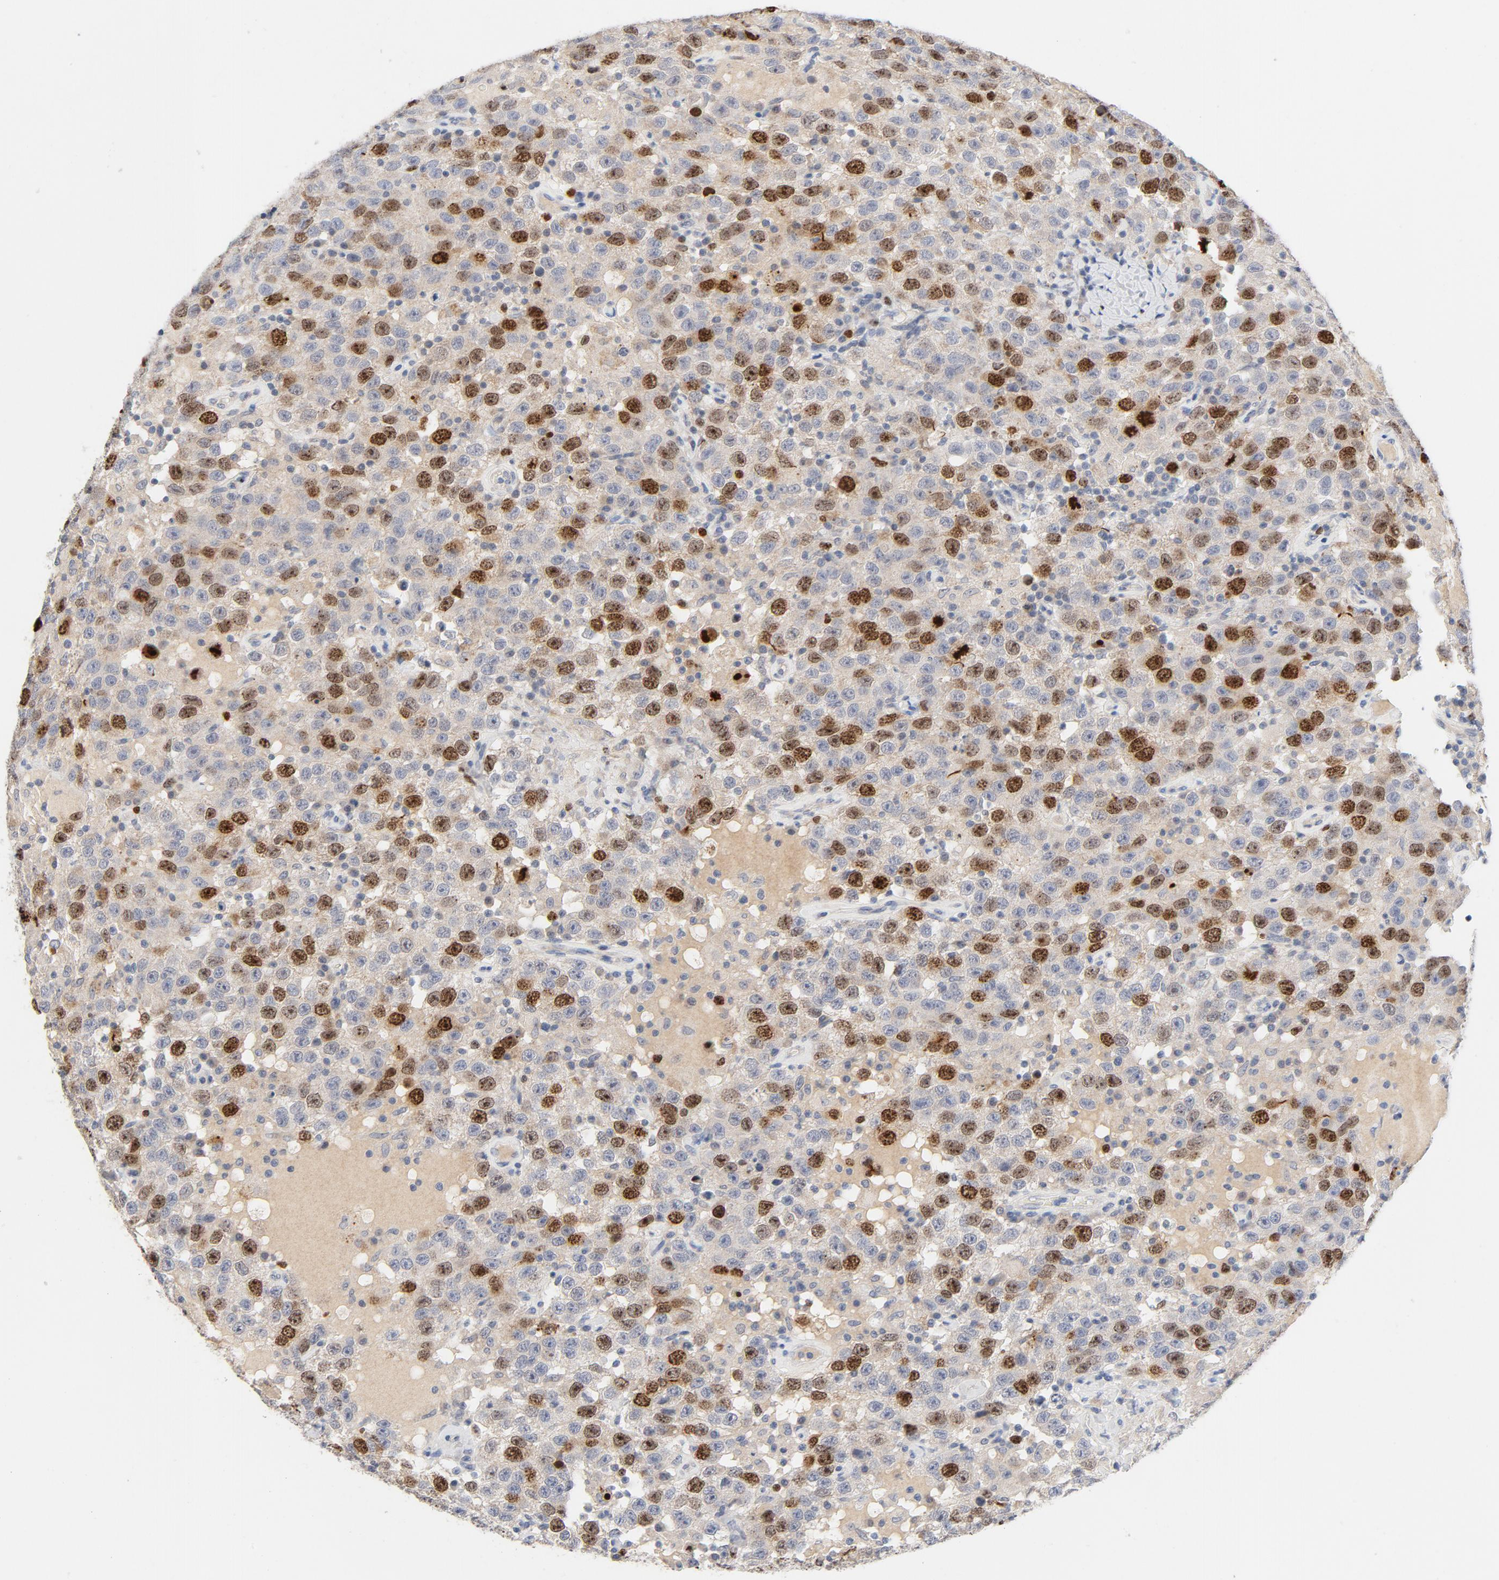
{"staining": {"intensity": "moderate", "quantity": "25%-75%", "location": "nuclear"}, "tissue": "testis cancer", "cell_type": "Tumor cells", "image_type": "cancer", "snomed": [{"axis": "morphology", "description": "Seminoma, NOS"}, {"axis": "topography", "description": "Testis"}], "caption": "A photomicrograph showing moderate nuclear positivity in about 25%-75% of tumor cells in seminoma (testis), as visualized by brown immunohistochemical staining.", "gene": "BIRC5", "patient": {"sex": "male", "age": 41}}